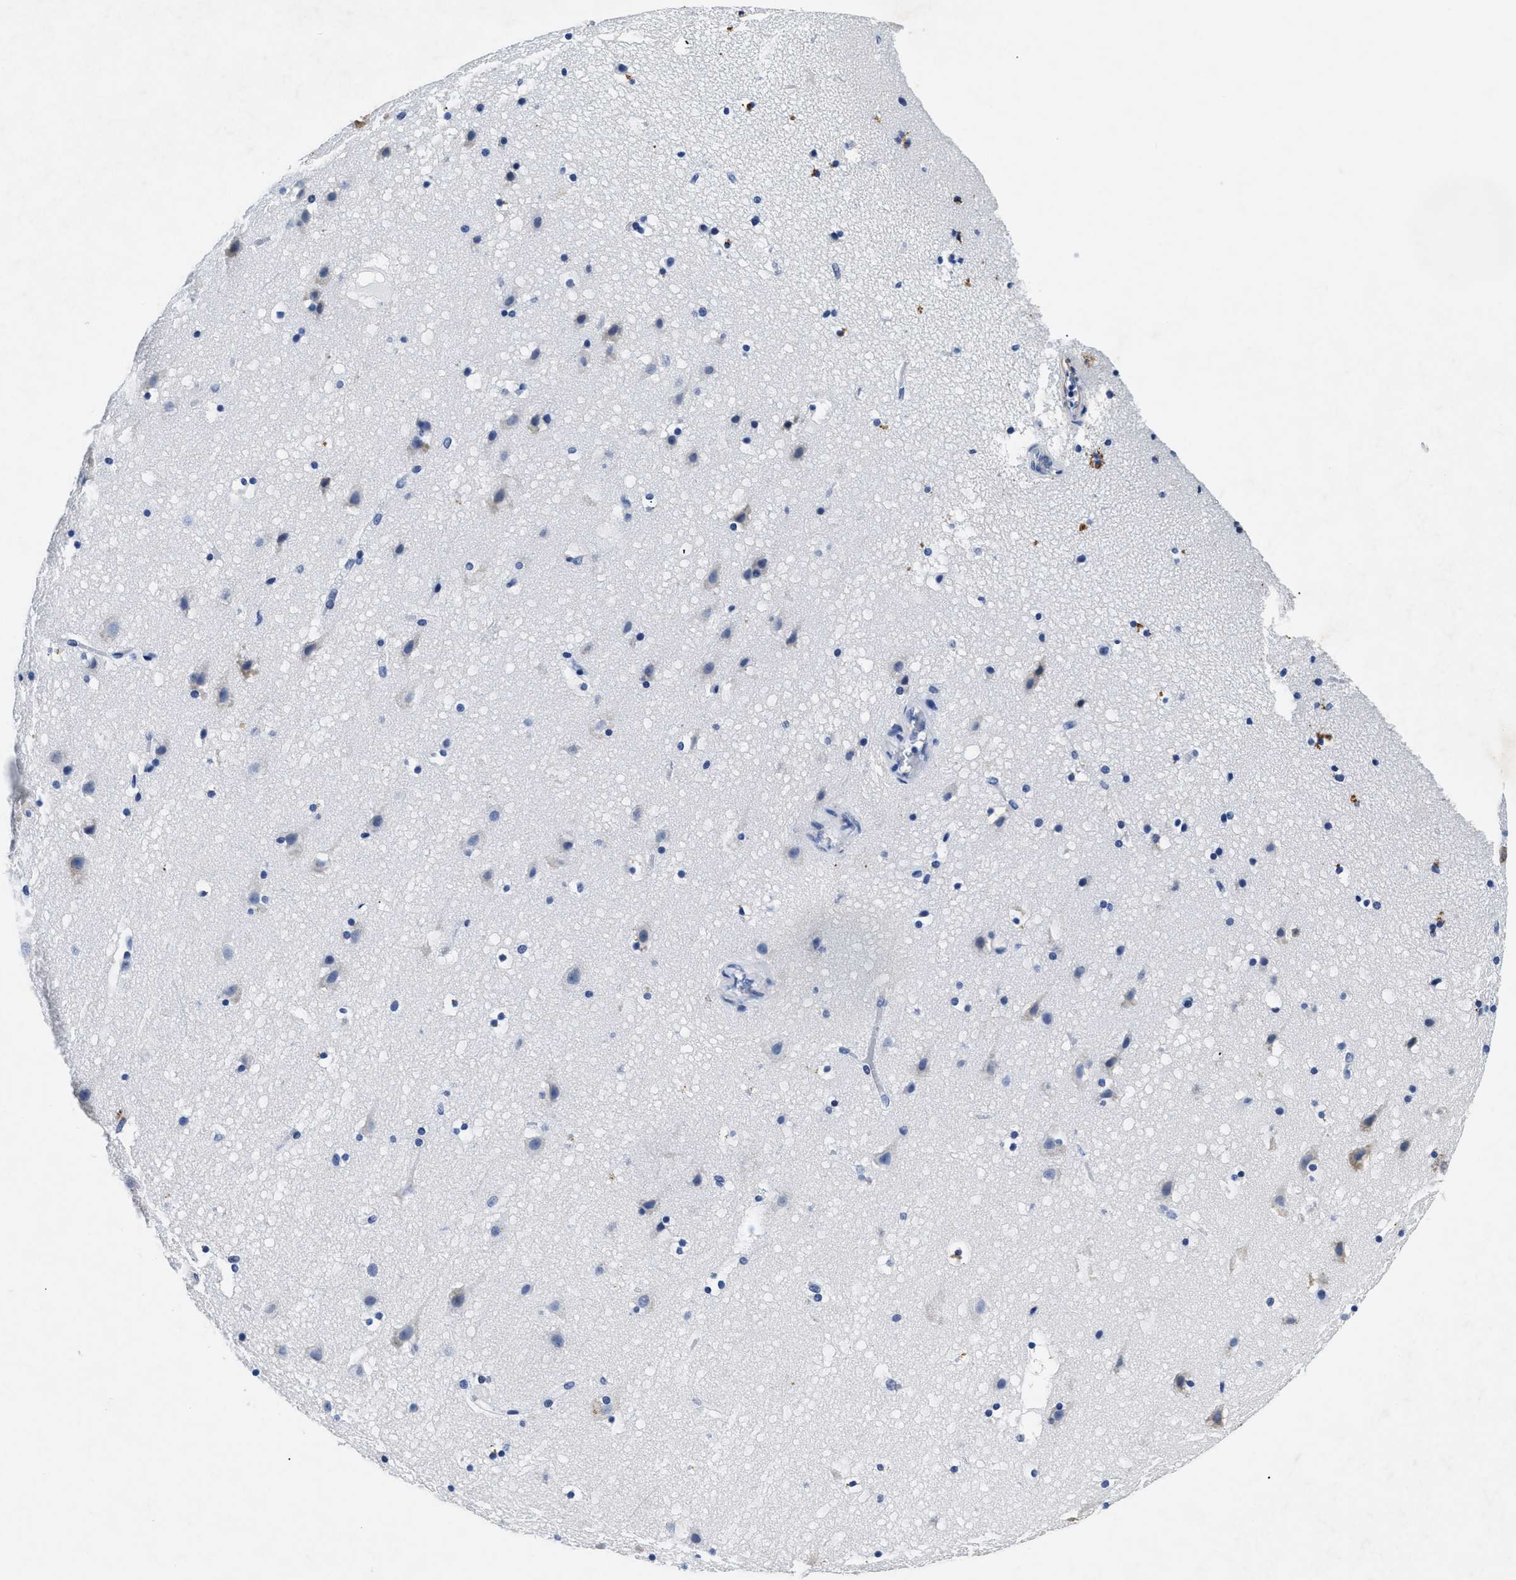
{"staining": {"intensity": "negative", "quantity": "none", "location": "none"}, "tissue": "cerebral cortex", "cell_type": "Endothelial cells", "image_type": "normal", "snomed": [{"axis": "morphology", "description": "Normal tissue, NOS"}, {"axis": "topography", "description": "Cerebral cortex"}], "caption": "IHC of benign human cerebral cortex shows no positivity in endothelial cells. (DAB IHC visualized using brightfield microscopy, high magnification).", "gene": "LAMA3", "patient": {"sex": "male", "age": 45}}